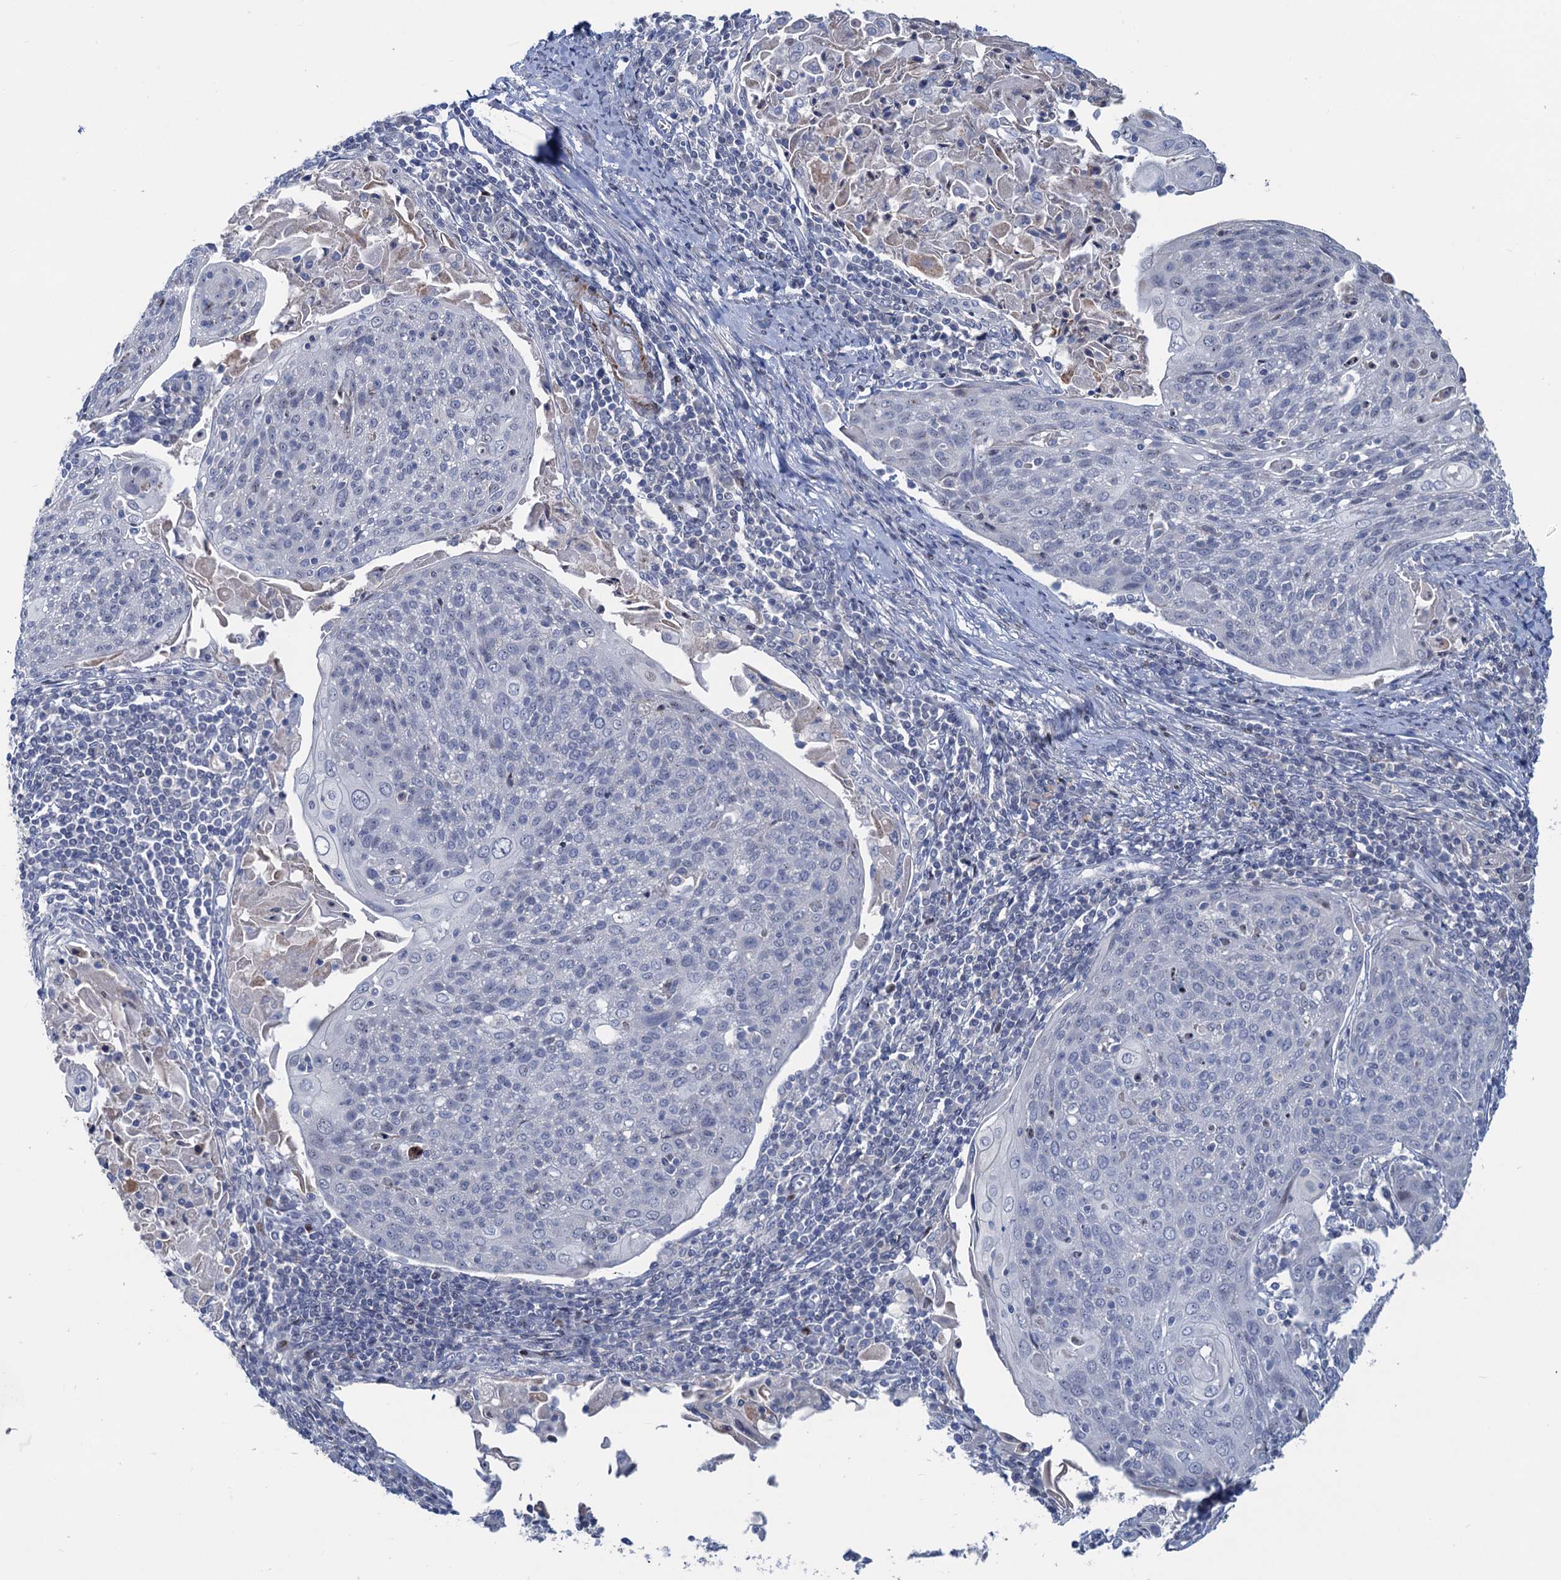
{"staining": {"intensity": "negative", "quantity": "none", "location": "none"}, "tissue": "cervical cancer", "cell_type": "Tumor cells", "image_type": "cancer", "snomed": [{"axis": "morphology", "description": "Squamous cell carcinoma, NOS"}, {"axis": "topography", "description": "Cervix"}], "caption": "Tumor cells show no significant protein staining in squamous cell carcinoma (cervical).", "gene": "ESYT3", "patient": {"sex": "female", "age": 67}}